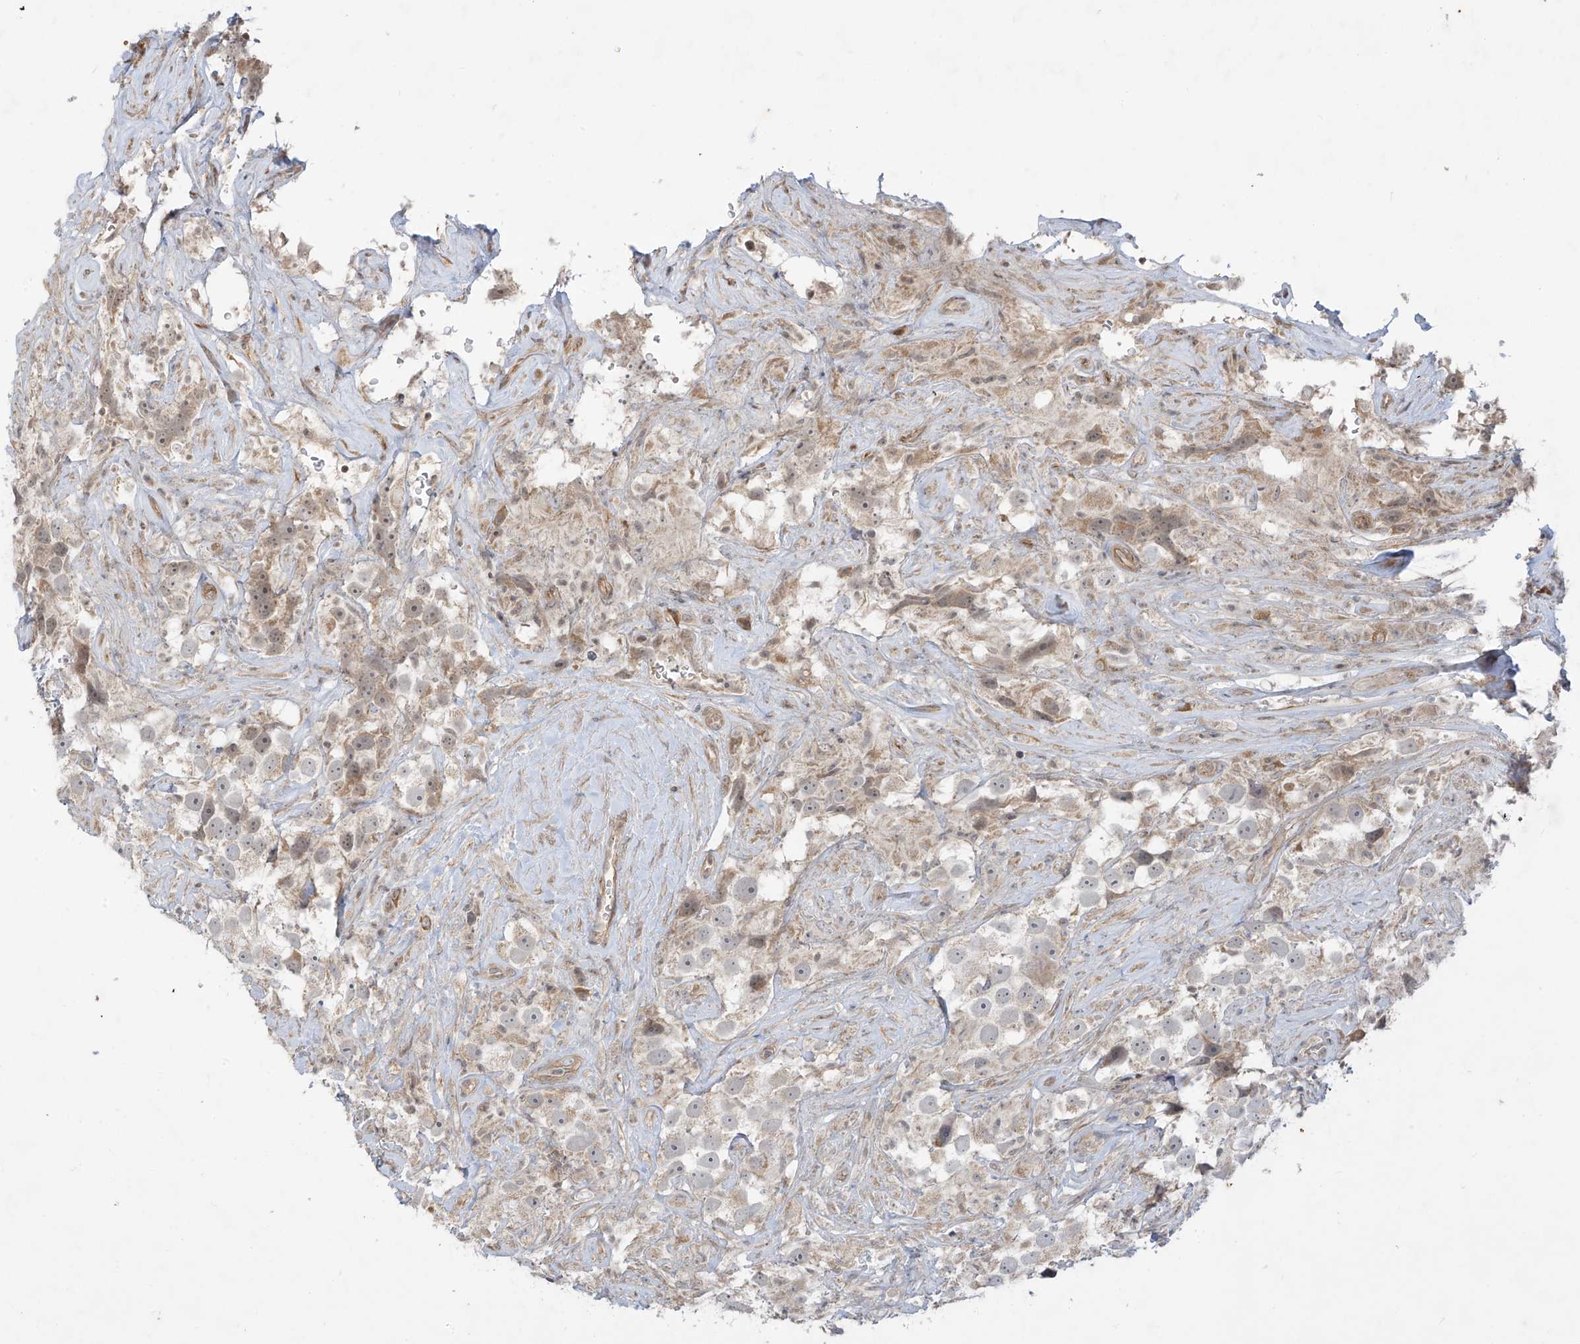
{"staining": {"intensity": "weak", "quantity": "<25%", "location": "cytoplasmic/membranous"}, "tissue": "testis cancer", "cell_type": "Tumor cells", "image_type": "cancer", "snomed": [{"axis": "morphology", "description": "Seminoma, NOS"}, {"axis": "topography", "description": "Testis"}], "caption": "IHC photomicrograph of neoplastic tissue: testis seminoma stained with DAB (3,3'-diaminobenzidine) shows no significant protein expression in tumor cells. Brightfield microscopy of immunohistochemistry stained with DAB (3,3'-diaminobenzidine) (brown) and hematoxylin (blue), captured at high magnification.", "gene": "DGKQ", "patient": {"sex": "male", "age": 49}}